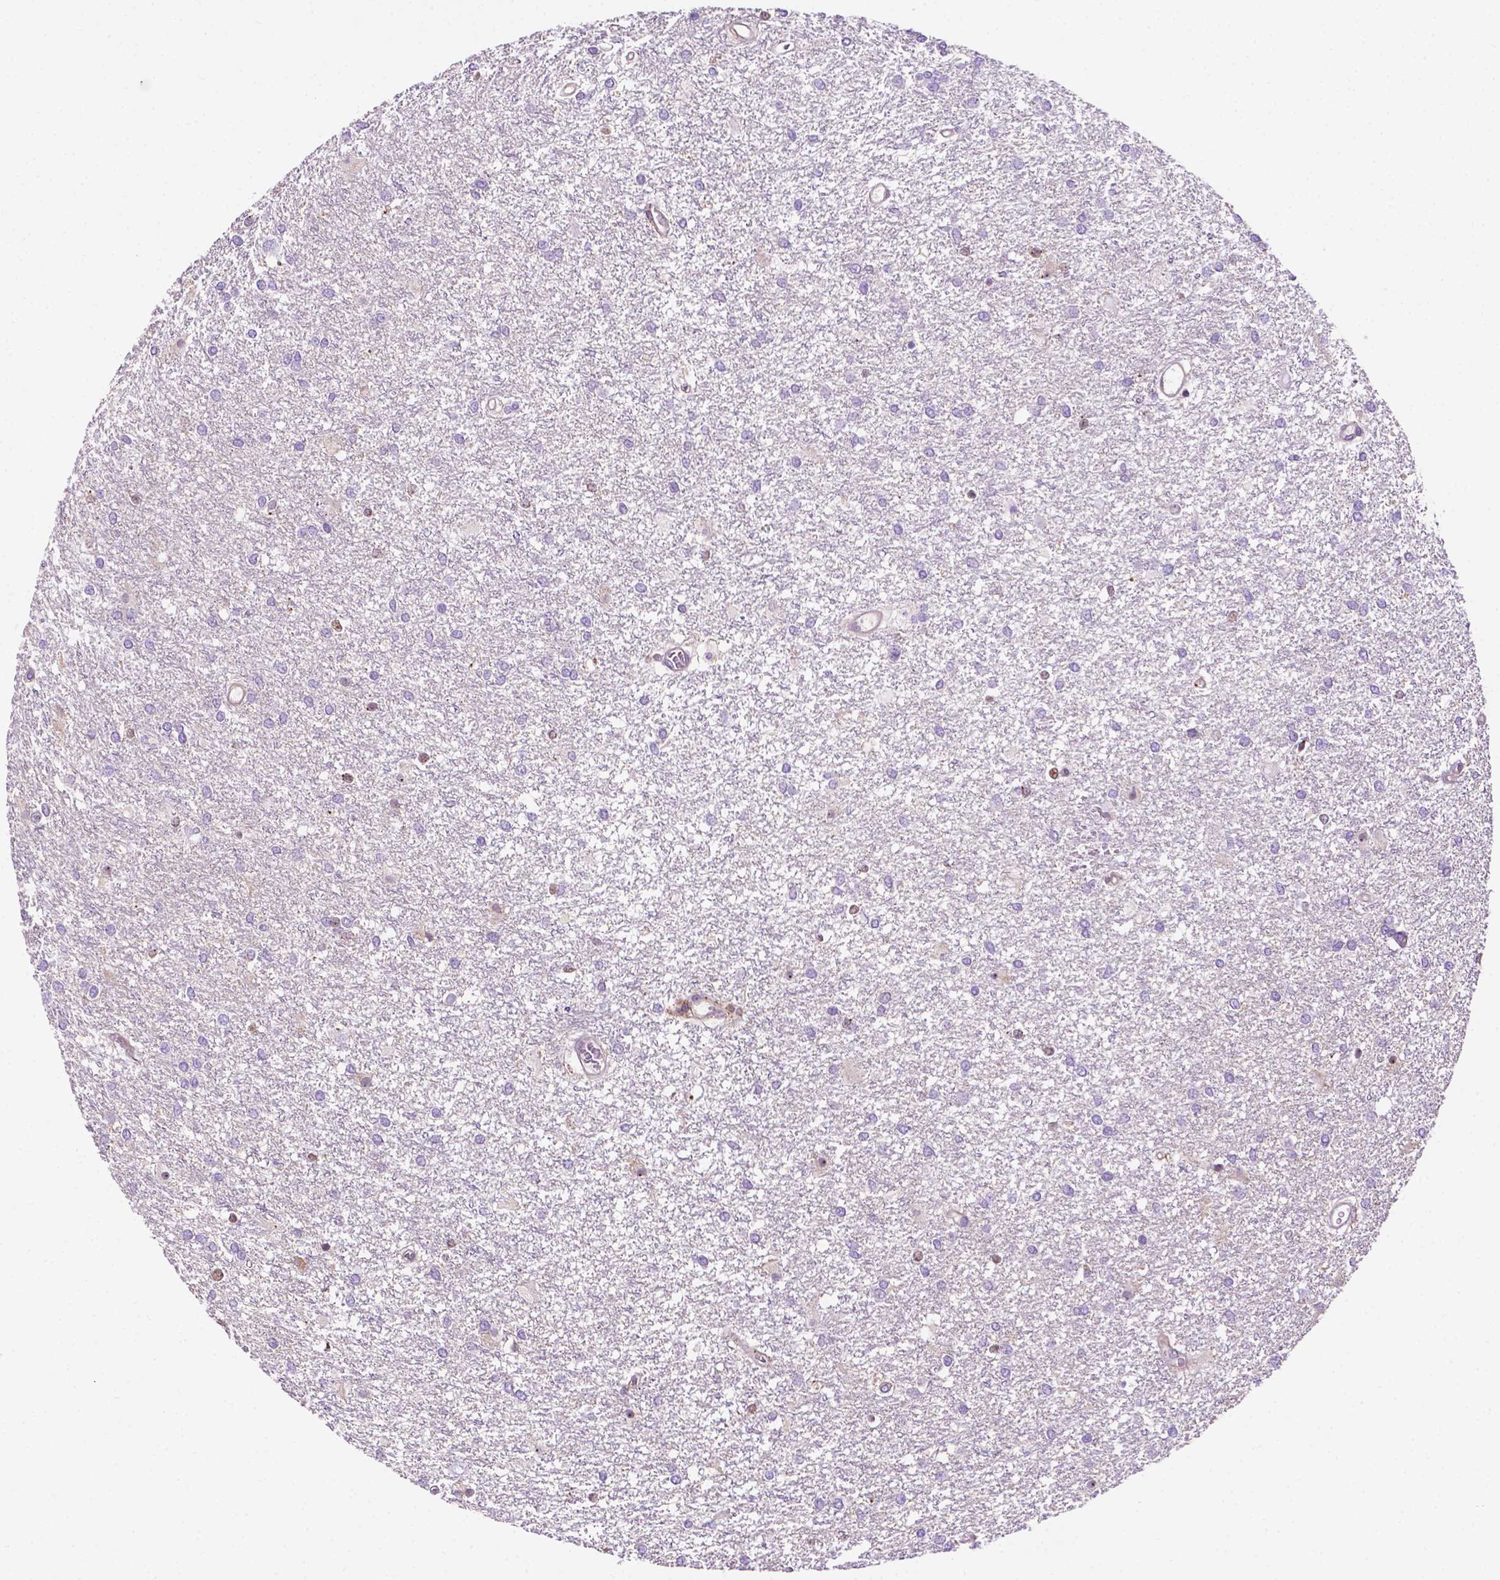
{"staining": {"intensity": "negative", "quantity": "none", "location": "none"}, "tissue": "glioma", "cell_type": "Tumor cells", "image_type": "cancer", "snomed": [{"axis": "morphology", "description": "Glioma, malignant, High grade"}, {"axis": "topography", "description": "Brain"}], "caption": "High power microscopy photomicrograph of an IHC micrograph of malignant high-grade glioma, revealing no significant expression in tumor cells.", "gene": "DCN", "patient": {"sex": "female", "age": 61}}